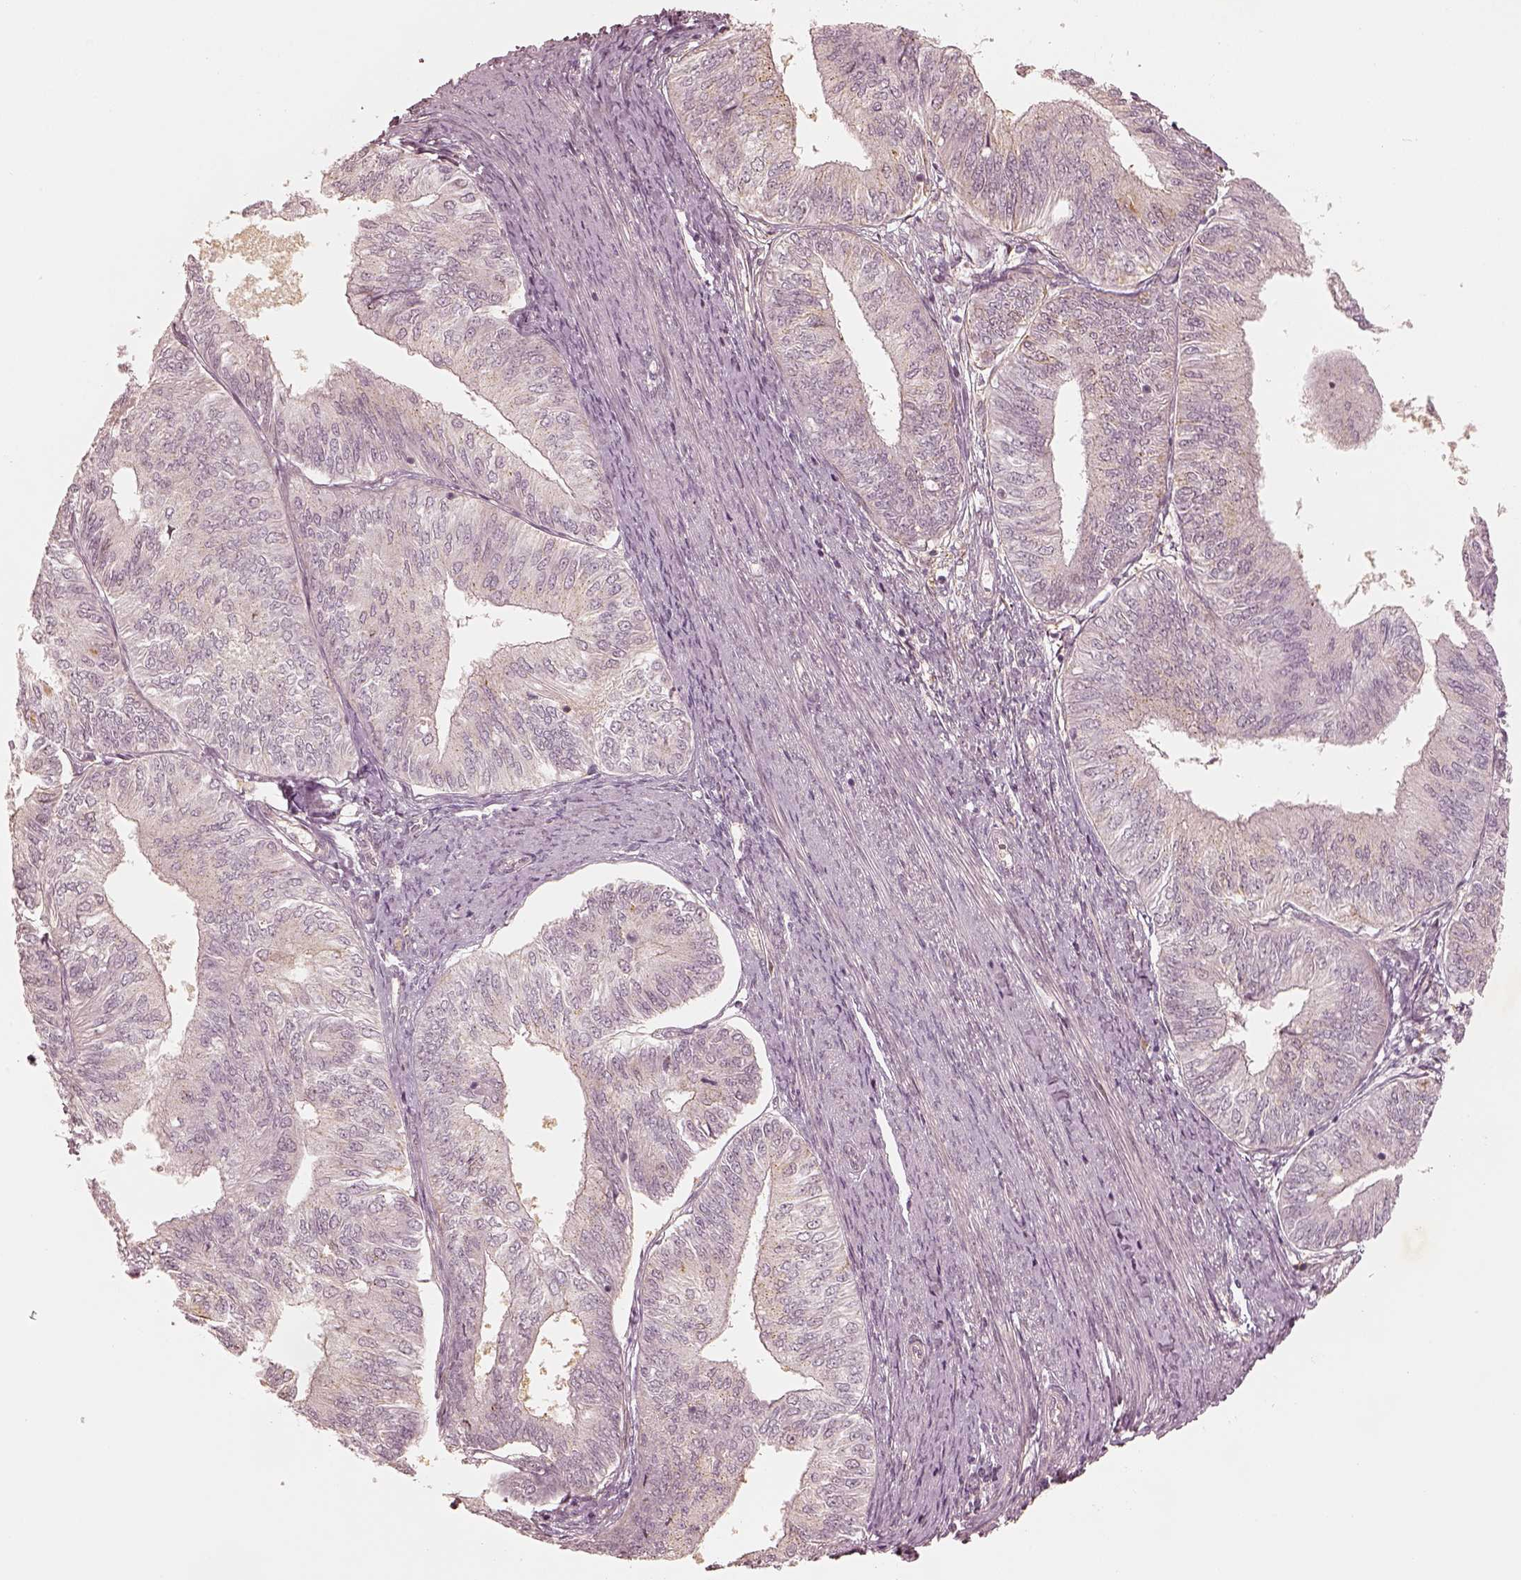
{"staining": {"intensity": "negative", "quantity": "none", "location": "none"}, "tissue": "endometrial cancer", "cell_type": "Tumor cells", "image_type": "cancer", "snomed": [{"axis": "morphology", "description": "Adenocarcinoma, NOS"}, {"axis": "topography", "description": "Endometrium"}], "caption": "Immunohistochemistry (IHC) photomicrograph of adenocarcinoma (endometrial) stained for a protein (brown), which reveals no staining in tumor cells. The staining is performed using DAB brown chromogen with nuclei counter-stained in using hematoxylin.", "gene": "GORASP2", "patient": {"sex": "female", "age": 58}}